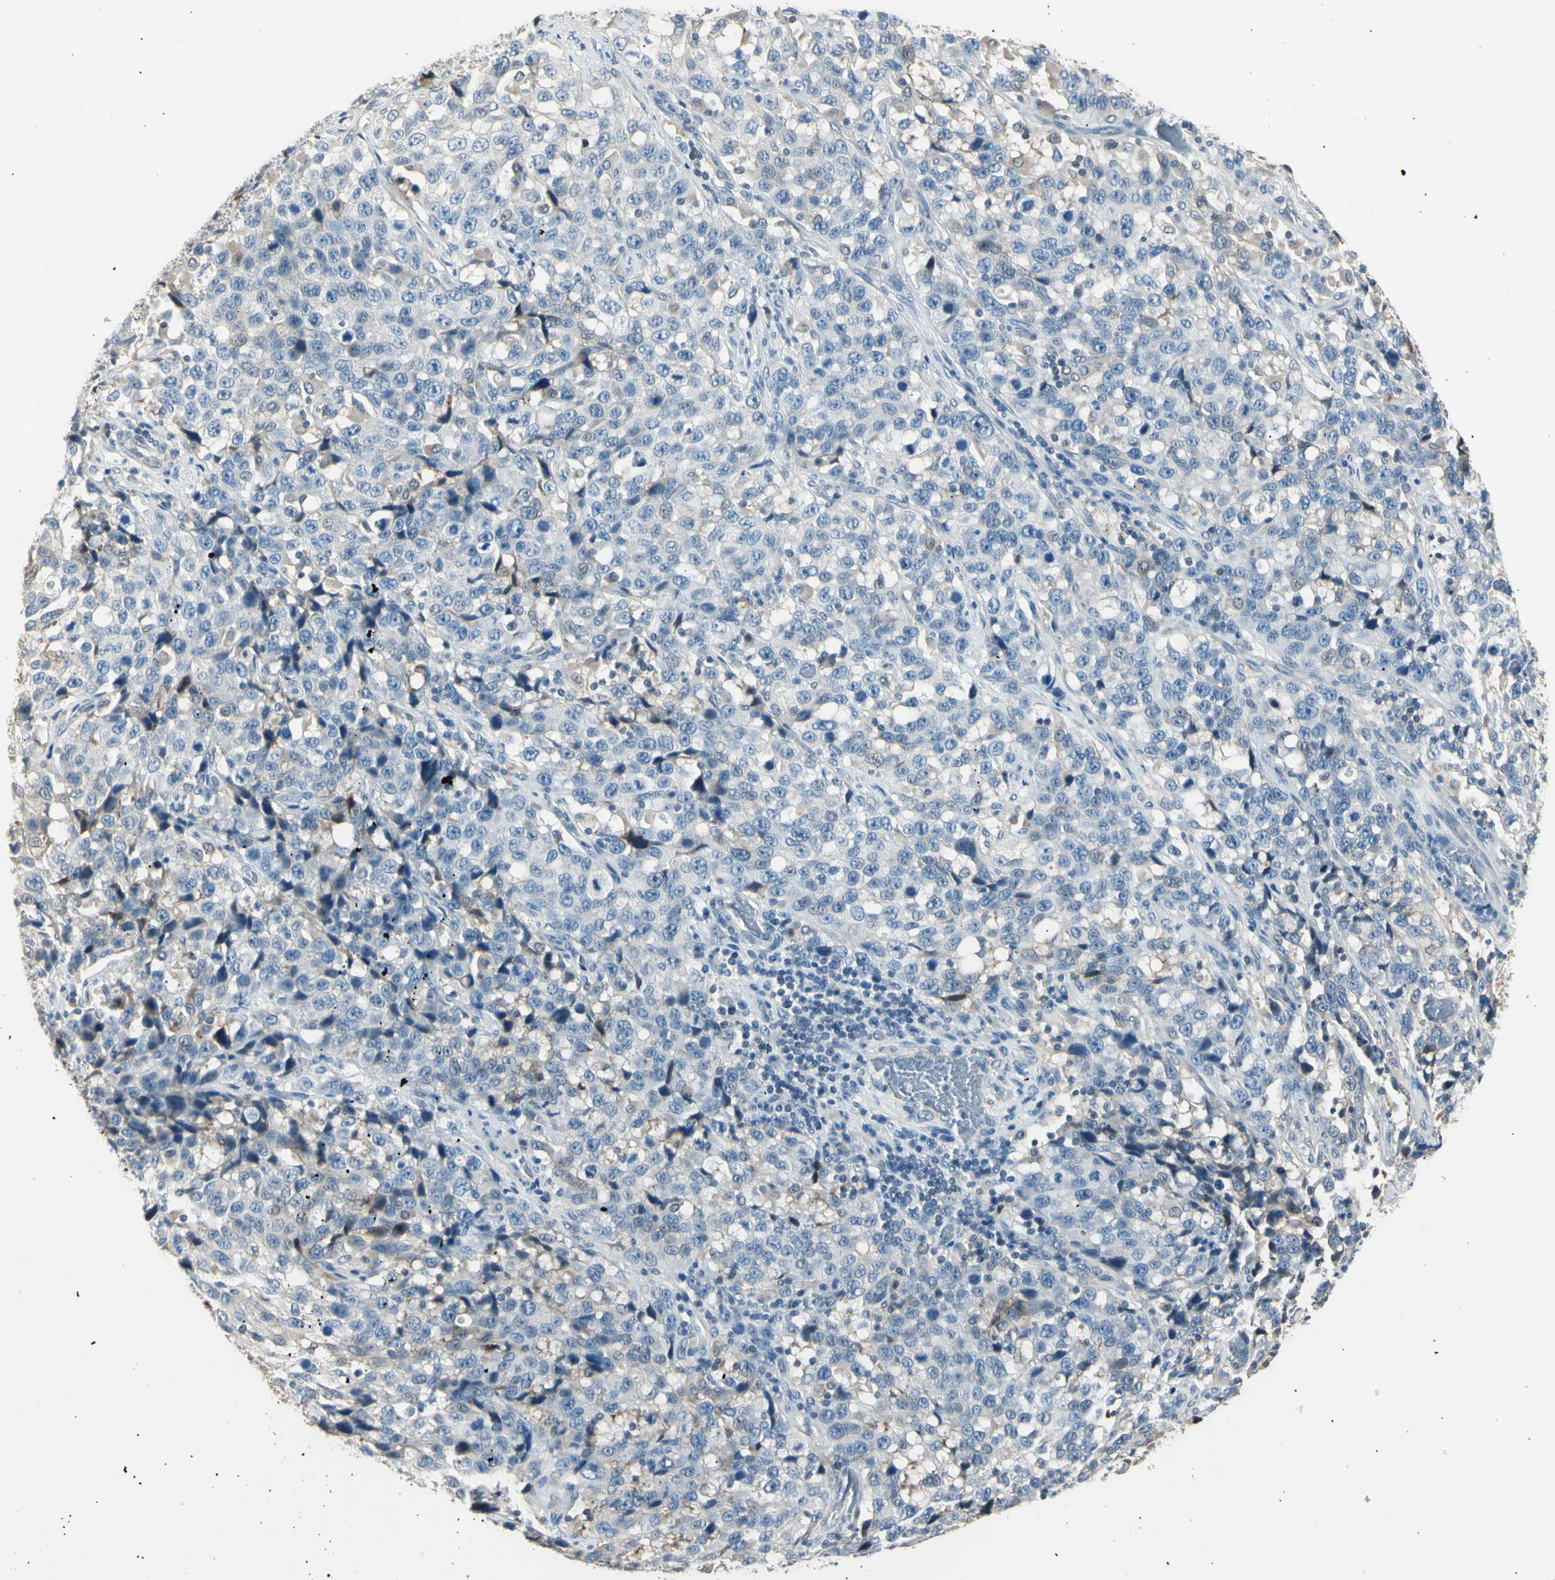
{"staining": {"intensity": "weak", "quantity": "<25%", "location": "cytoplasmic/membranous"}, "tissue": "stomach cancer", "cell_type": "Tumor cells", "image_type": "cancer", "snomed": [{"axis": "morphology", "description": "Normal tissue, NOS"}, {"axis": "morphology", "description": "Adenocarcinoma, NOS"}, {"axis": "topography", "description": "Stomach"}], "caption": "This is a image of immunohistochemistry (IHC) staining of stomach cancer (adenocarcinoma), which shows no staining in tumor cells.", "gene": "LHPP", "patient": {"sex": "male", "age": 48}}